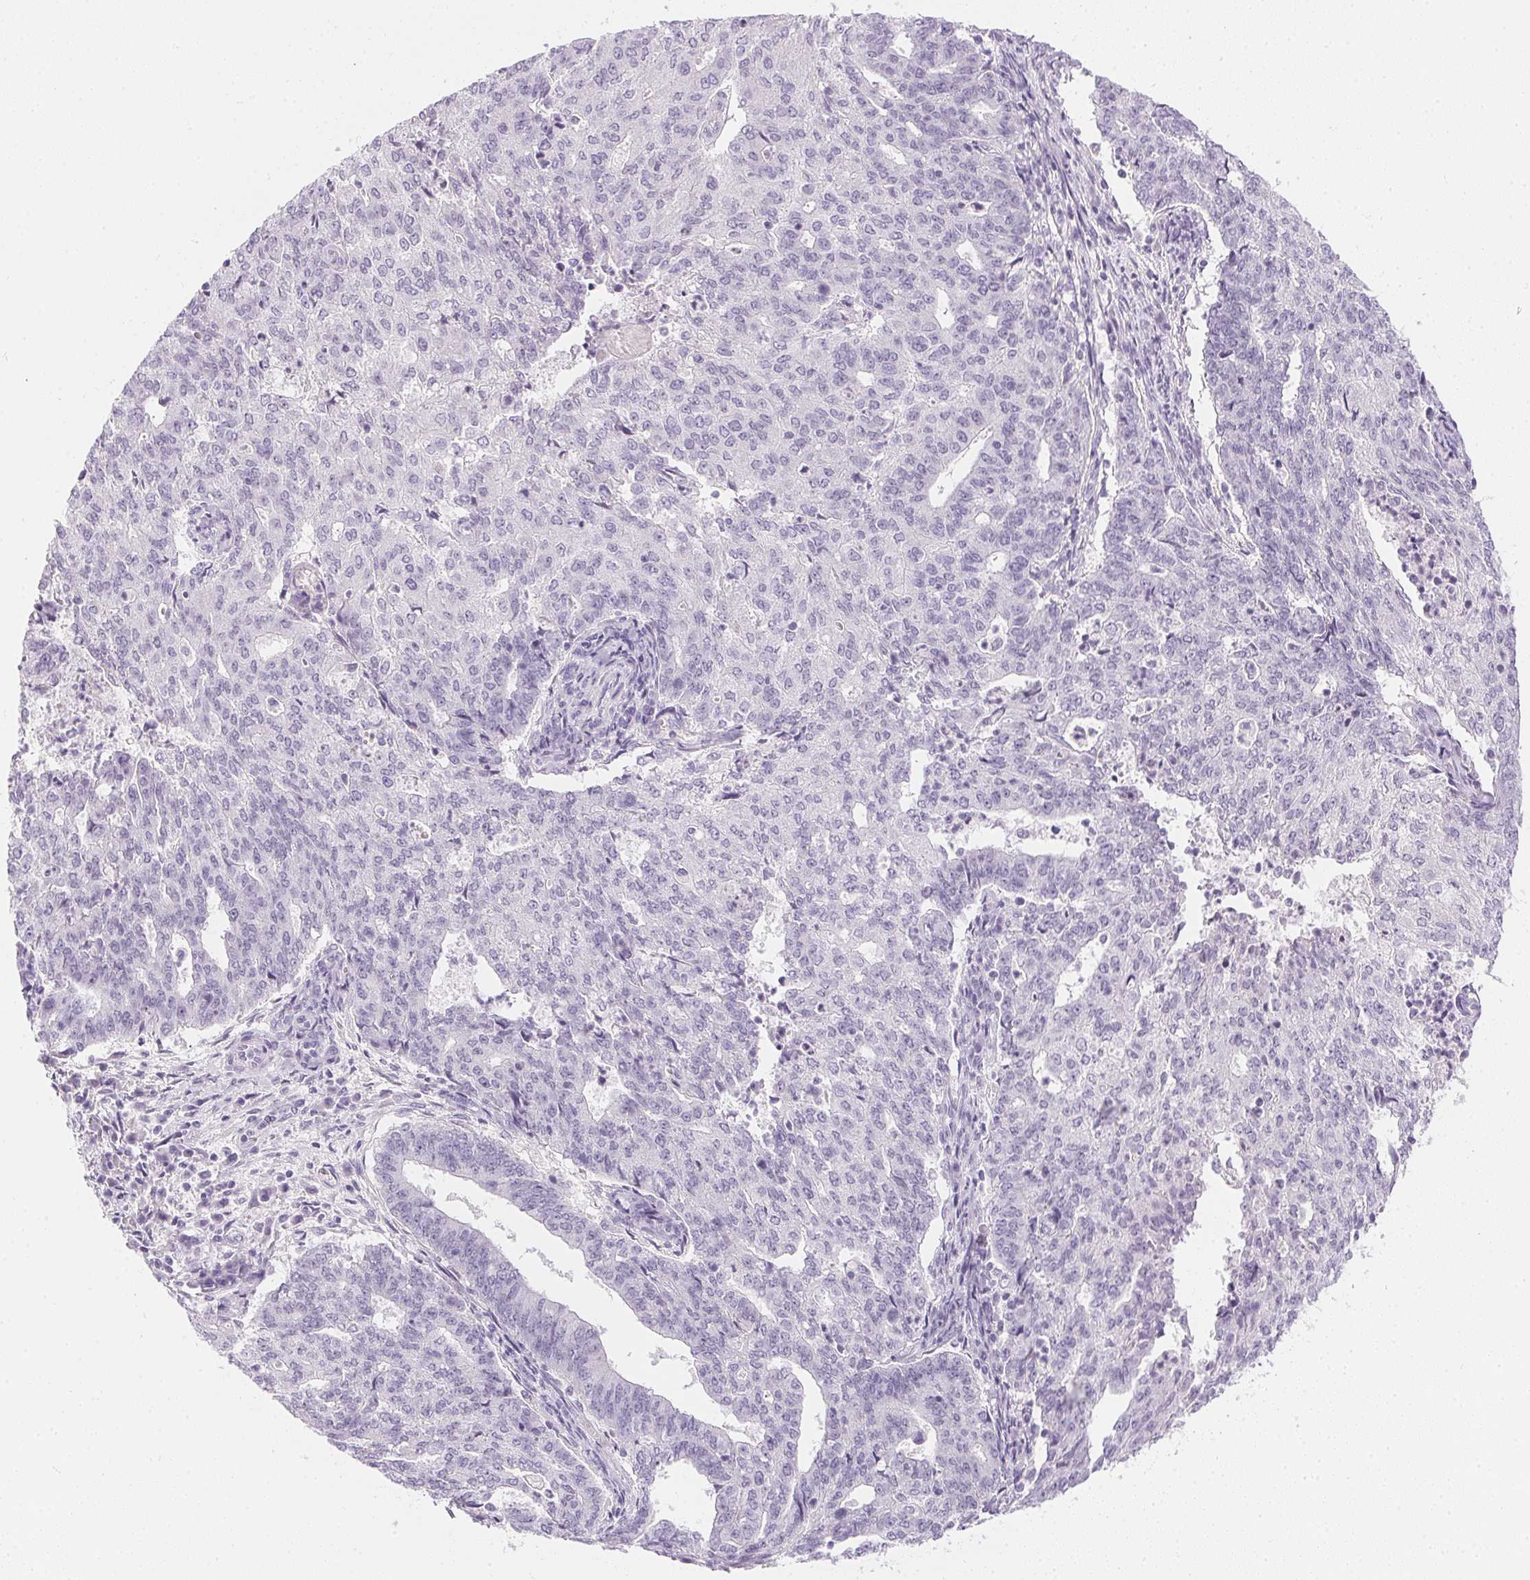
{"staining": {"intensity": "negative", "quantity": "none", "location": "none"}, "tissue": "endometrial cancer", "cell_type": "Tumor cells", "image_type": "cancer", "snomed": [{"axis": "morphology", "description": "Adenocarcinoma, NOS"}, {"axis": "topography", "description": "Endometrium"}], "caption": "Human endometrial cancer (adenocarcinoma) stained for a protein using IHC reveals no staining in tumor cells.", "gene": "PPY", "patient": {"sex": "female", "age": 82}}